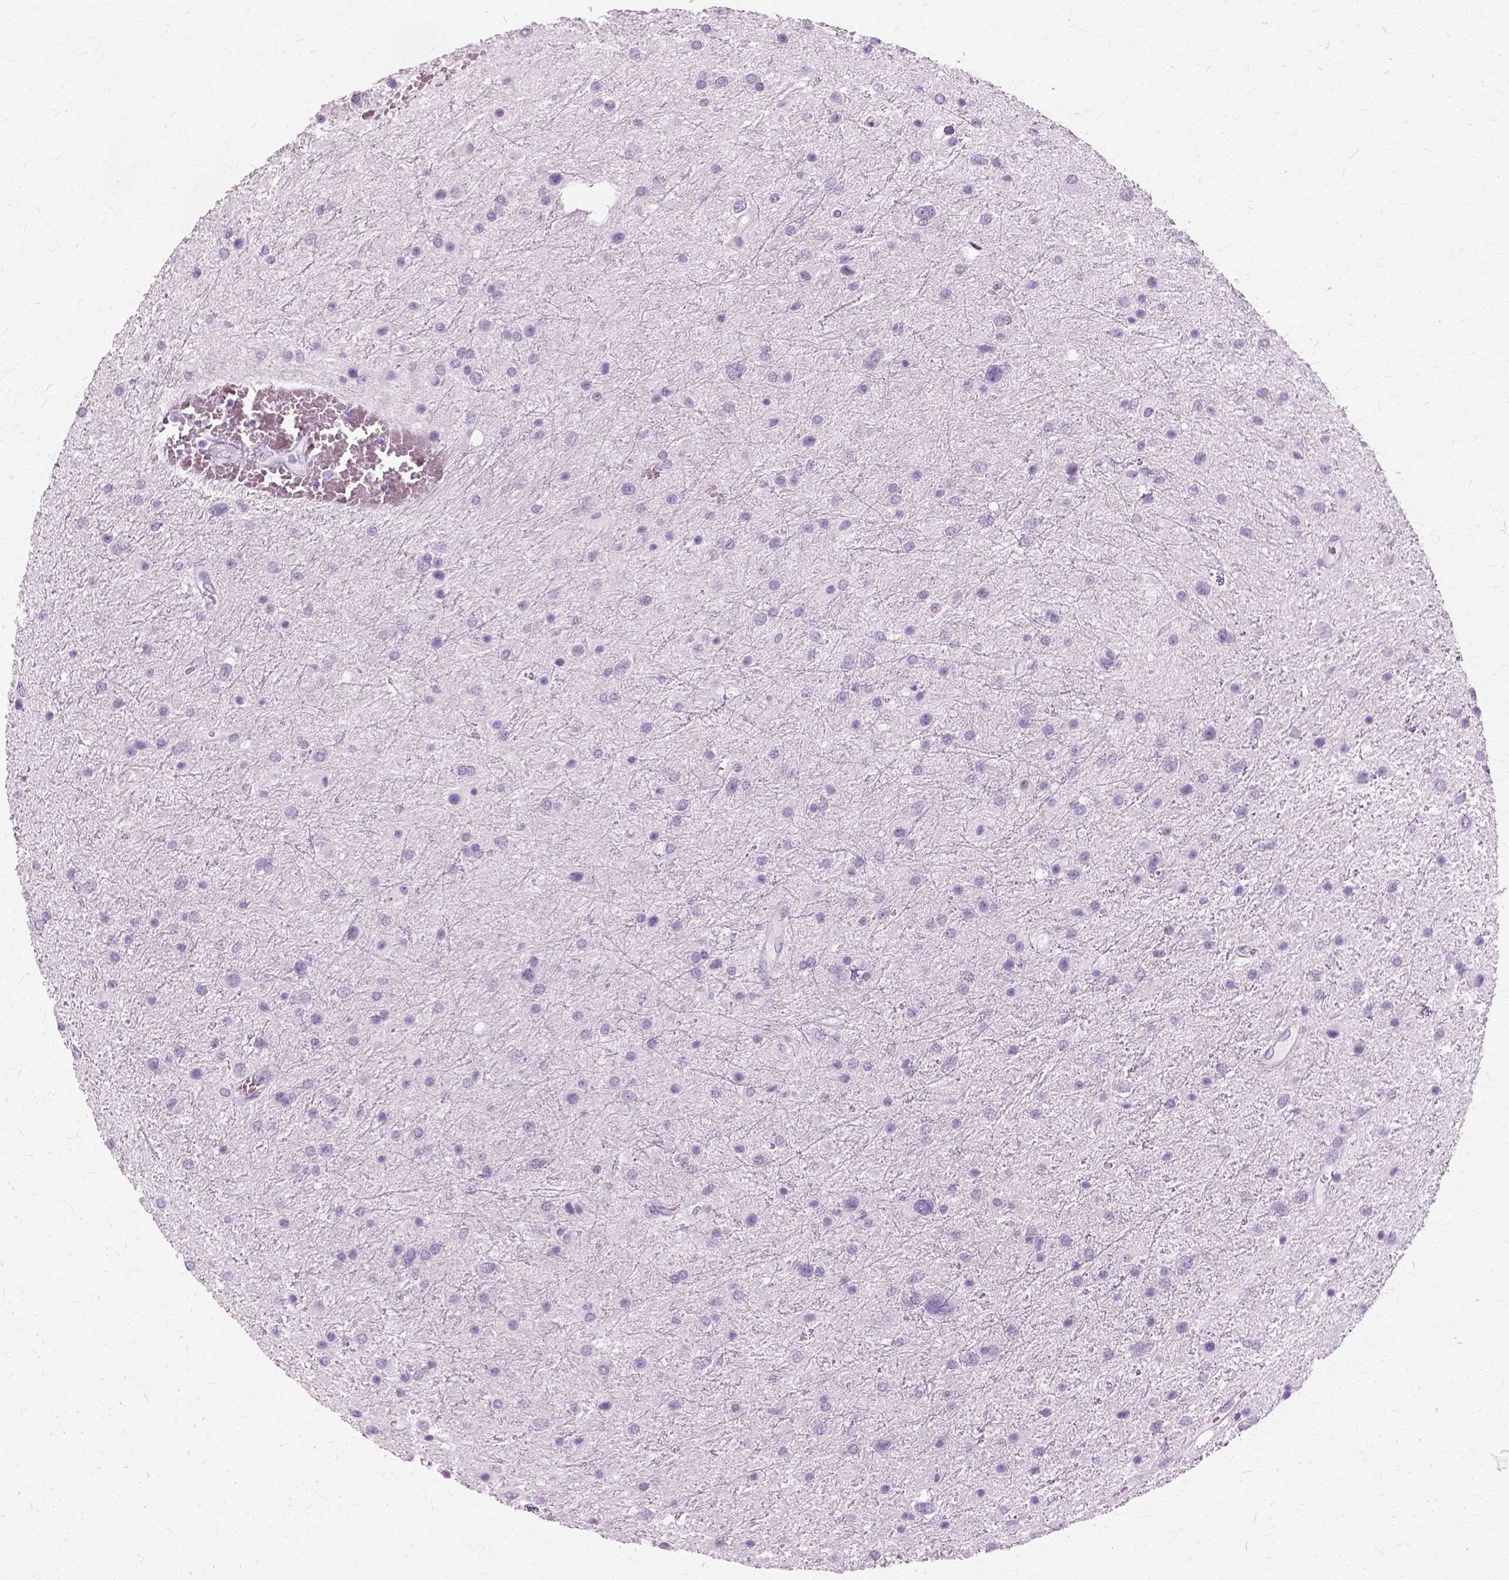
{"staining": {"intensity": "negative", "quantity": "none", "location": "none"}, "tissue": "glioma", "cell_type": "Tumor cells", "image_type": "cancer", "snomed": [{"axis": "morphology", "description": "Glioma, malignant, Low grade"}, {"axis": "topography", "description": "Brain"}], "caption": "Tumor cells show no significant protein staining in low-grade glioma (malignant). (Stains: DAB IHC with hematoxylin counter stain, Microscopy: brightfield microscopy at high magnification).", "gene": "SFTPD", "patient": {"sex": "female", "age": 32}}